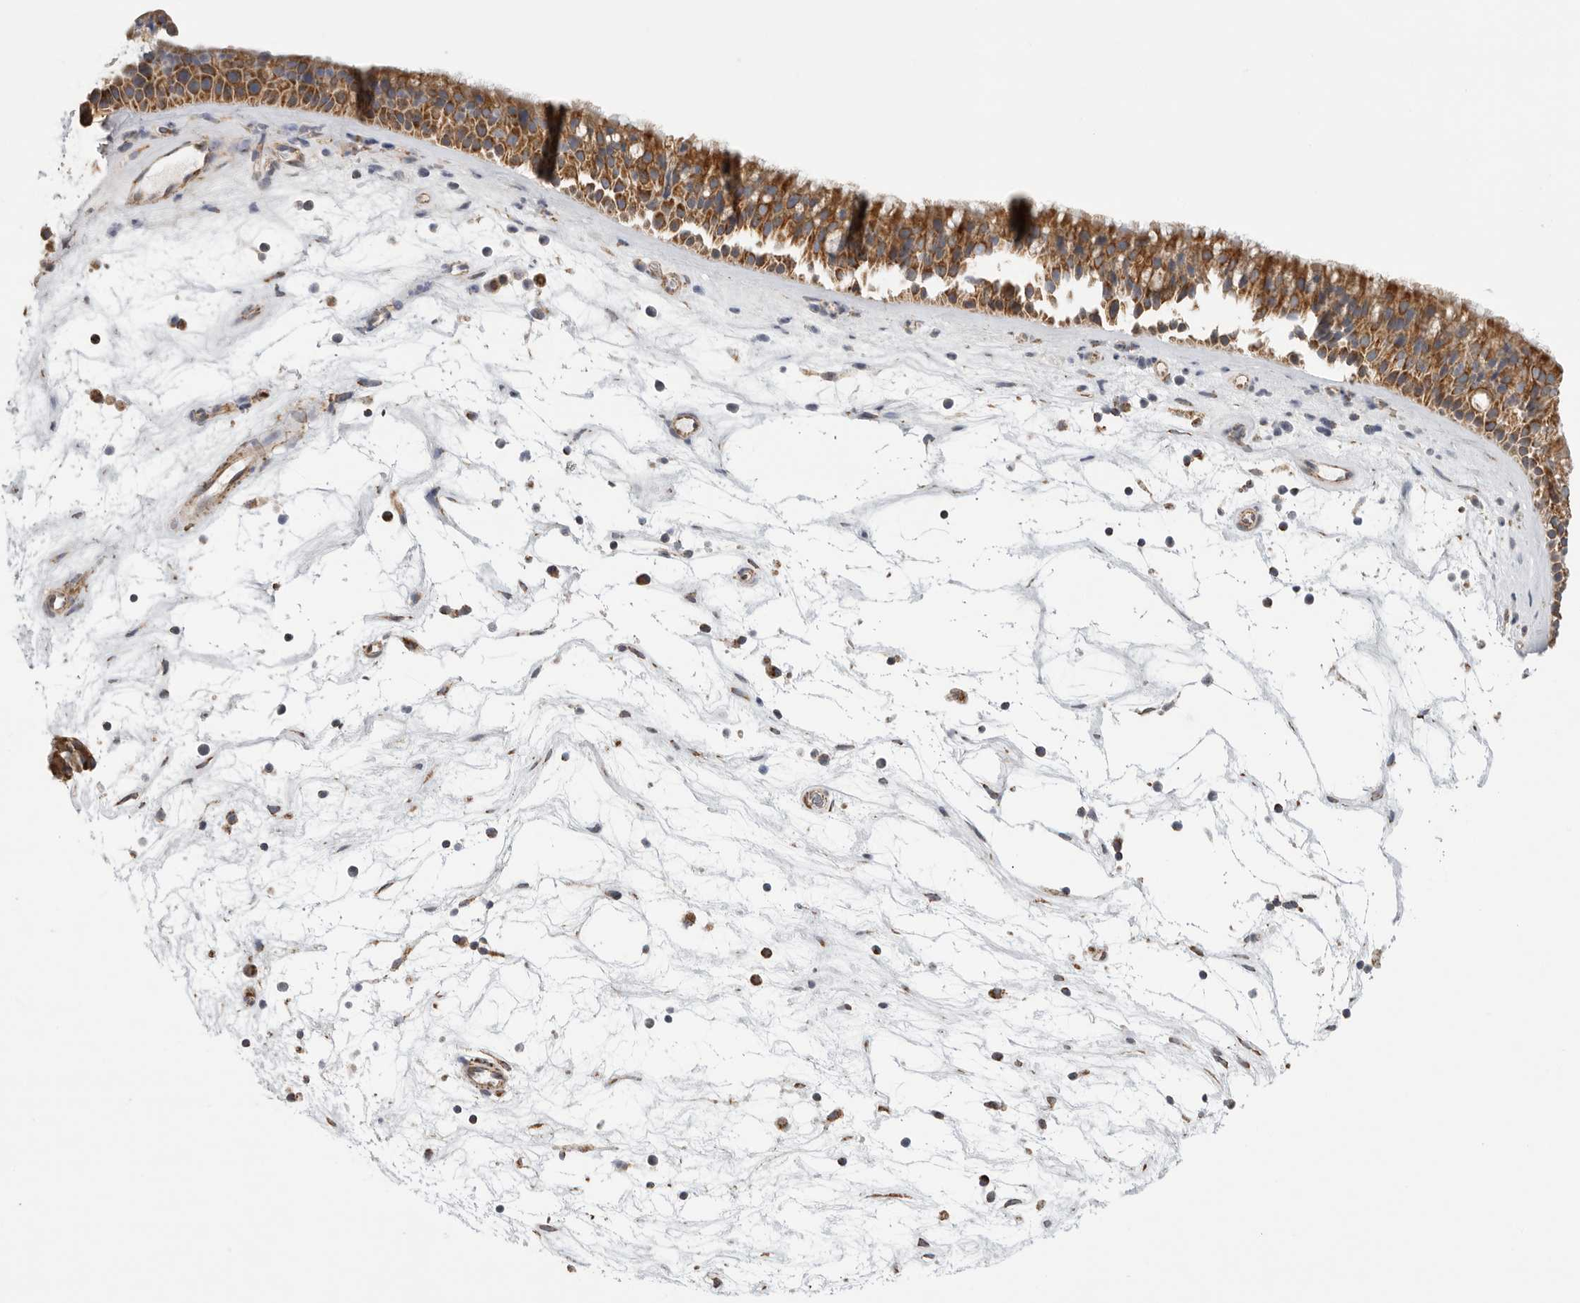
{"staining": {"intensity": "moderate", "quantity": ">75%", "location": "cytoplasmic/membranous"}, "tissue": "nasopharynx", "cell_type": "Respiratory epithelial cells", "image_type": "normal", "snomed": [{"axis": "morphology", "description": "Normal tissue, NOS"}, {"axis": "topography", "description": "Nasopharynx"}], "caption": "Brown immunohistochemical staining in benign human nasopharynx displays moderate cytoplasmic/membranous staining in about >75% of respiratory epithelial cells. The protein of interest is shown in brown color, while the nuclei are stained blue.", "gene": "FKBP8", "patient": {"sex": "male", "age": 64}}